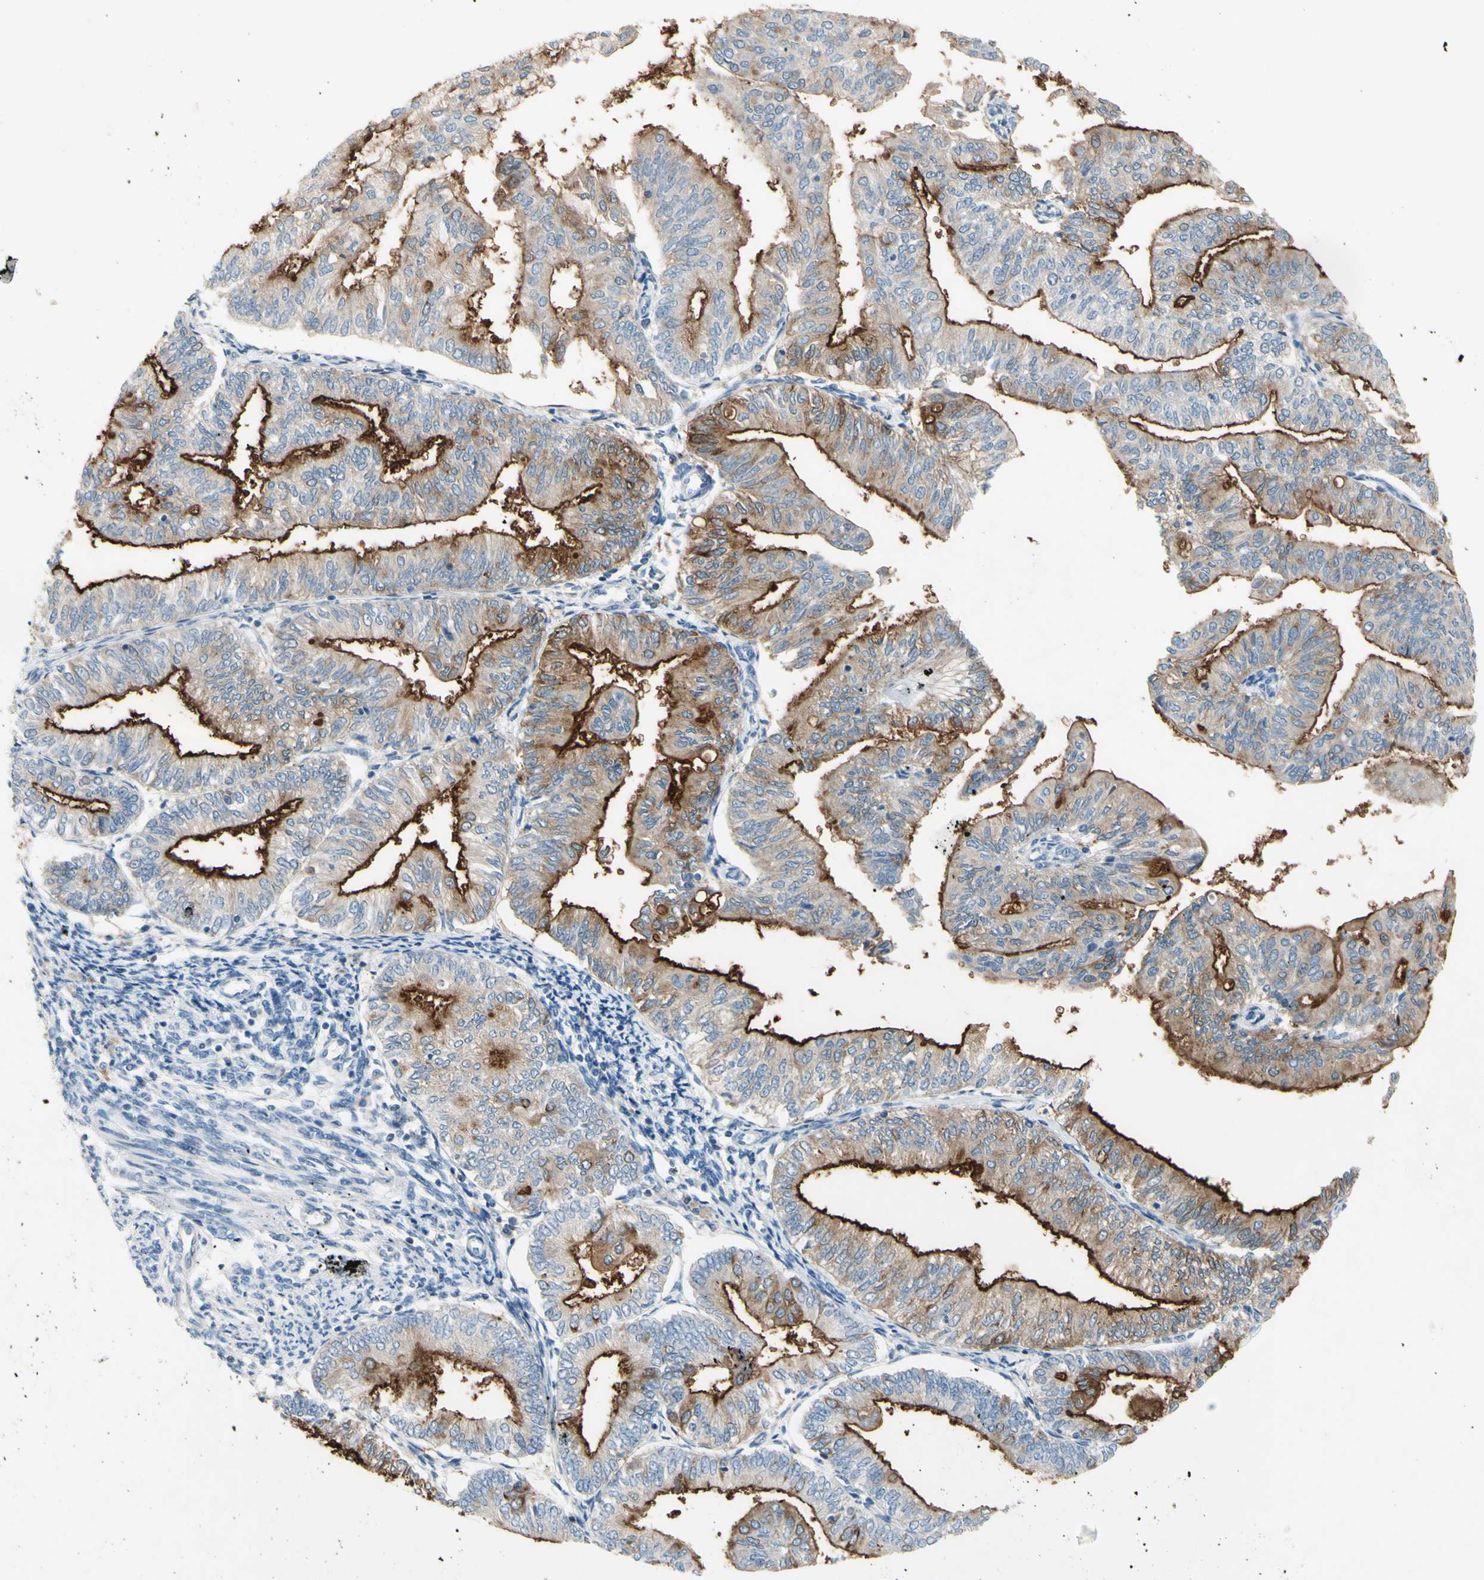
{"staining": {"intensity": "moderate", "quantity": ">75%", "location": "cytoplasmic/membranous"}, "tissue": "endometrial cancer", "cell_type": "Tumor cells", "image_type": "cancer", "snomed": [{"axis": "morphology", "description": "Adenocarcinoma, NOS"}, {"axis": "topography", "description": "Endometrium"}], "caption": "High-power microscopy captured an immunohistochemistry (IHC) histopathology image of endometrial cancer, revealing moderate cytoplasmic/membranous staining in about >75% of tumor cells.", "gene": "MUC1", "patient": {"sex": "female", "age": 59}}